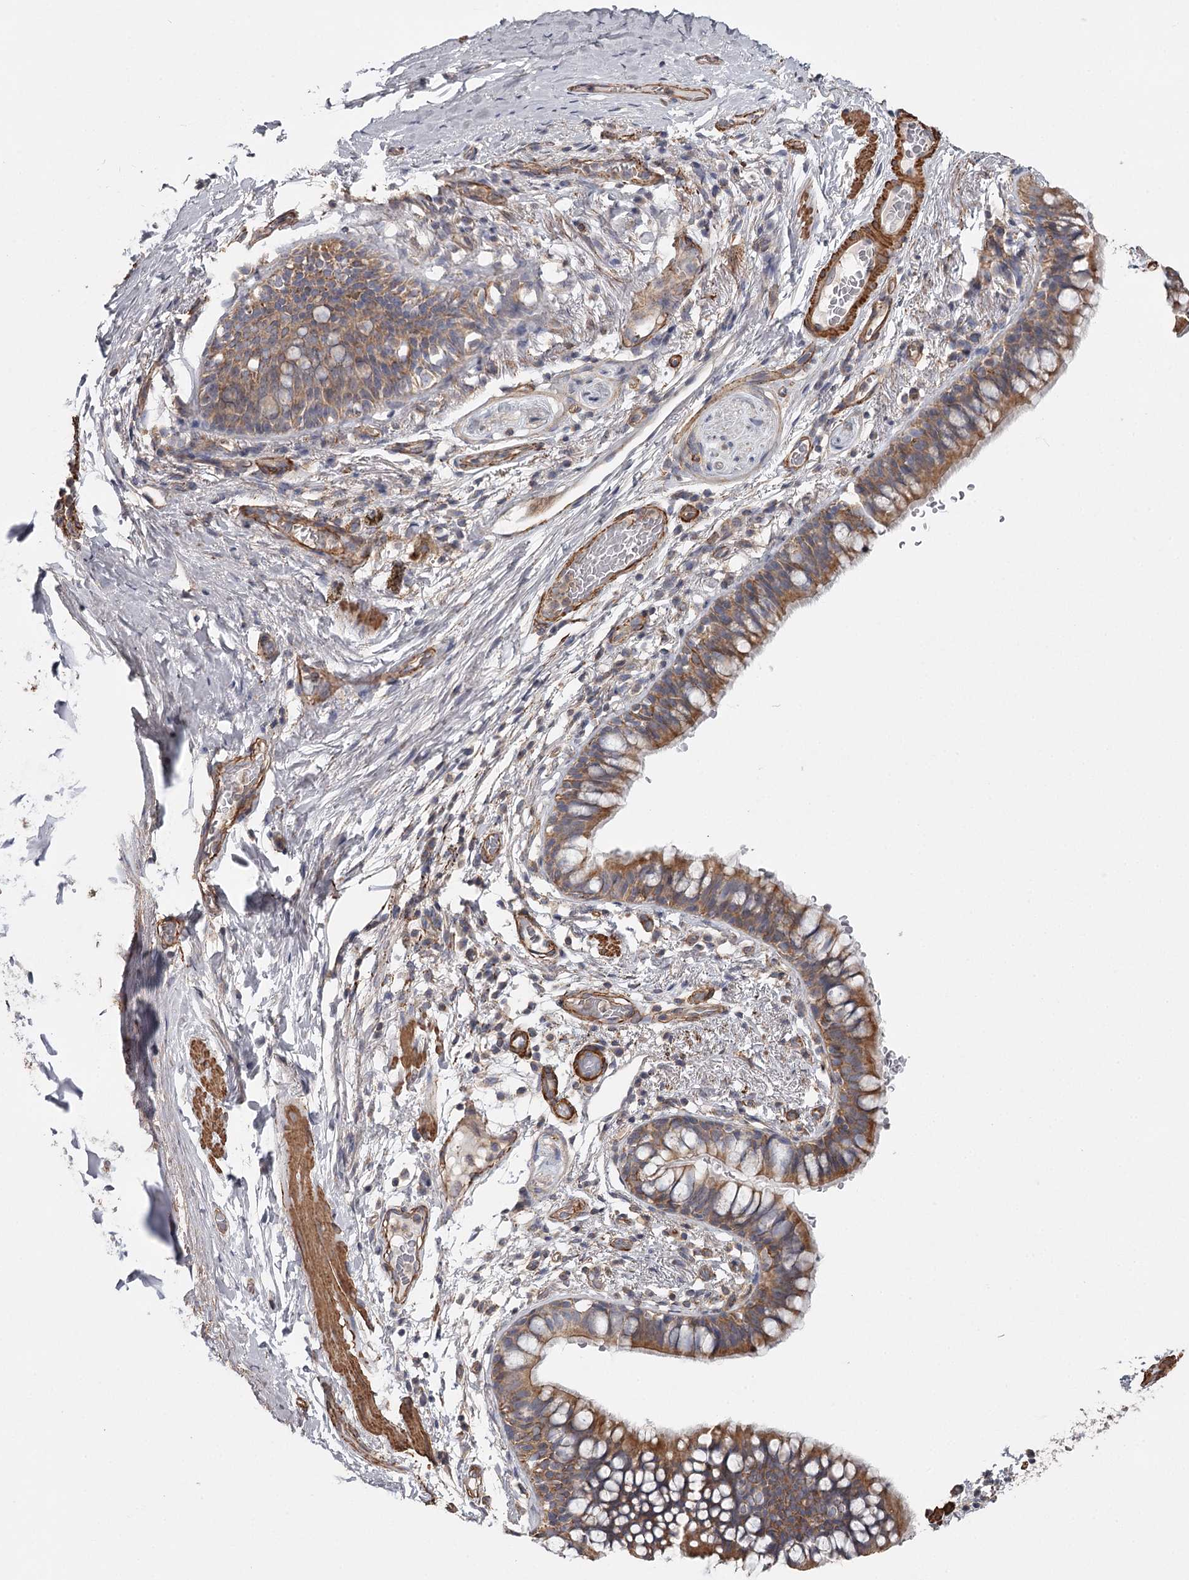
{"staining": {"intensity": "moderate", "quantity": ">75%", "location": "cytoplasmic/membranous"}, "tissue": "bronchus", "cell_type": "Respiratory epithelial cells", "image_type": "normal", "snomed": [{"axis": "morphology", "description": "Normal tissue, NOS"}, {"axis": "topography", "description": "Cartilage tissue"}, {"axis": "topography", "description": "Bronchus"}], "caption": "Brown immunohistochemical staining in unremarkable bronchus demonstrates moderate cytoplasmic/membranous positivity in about >75% of respiratory epithelial cells.", "gene": "DHRS9", "patient": {"sex": "female", "age": 36}}